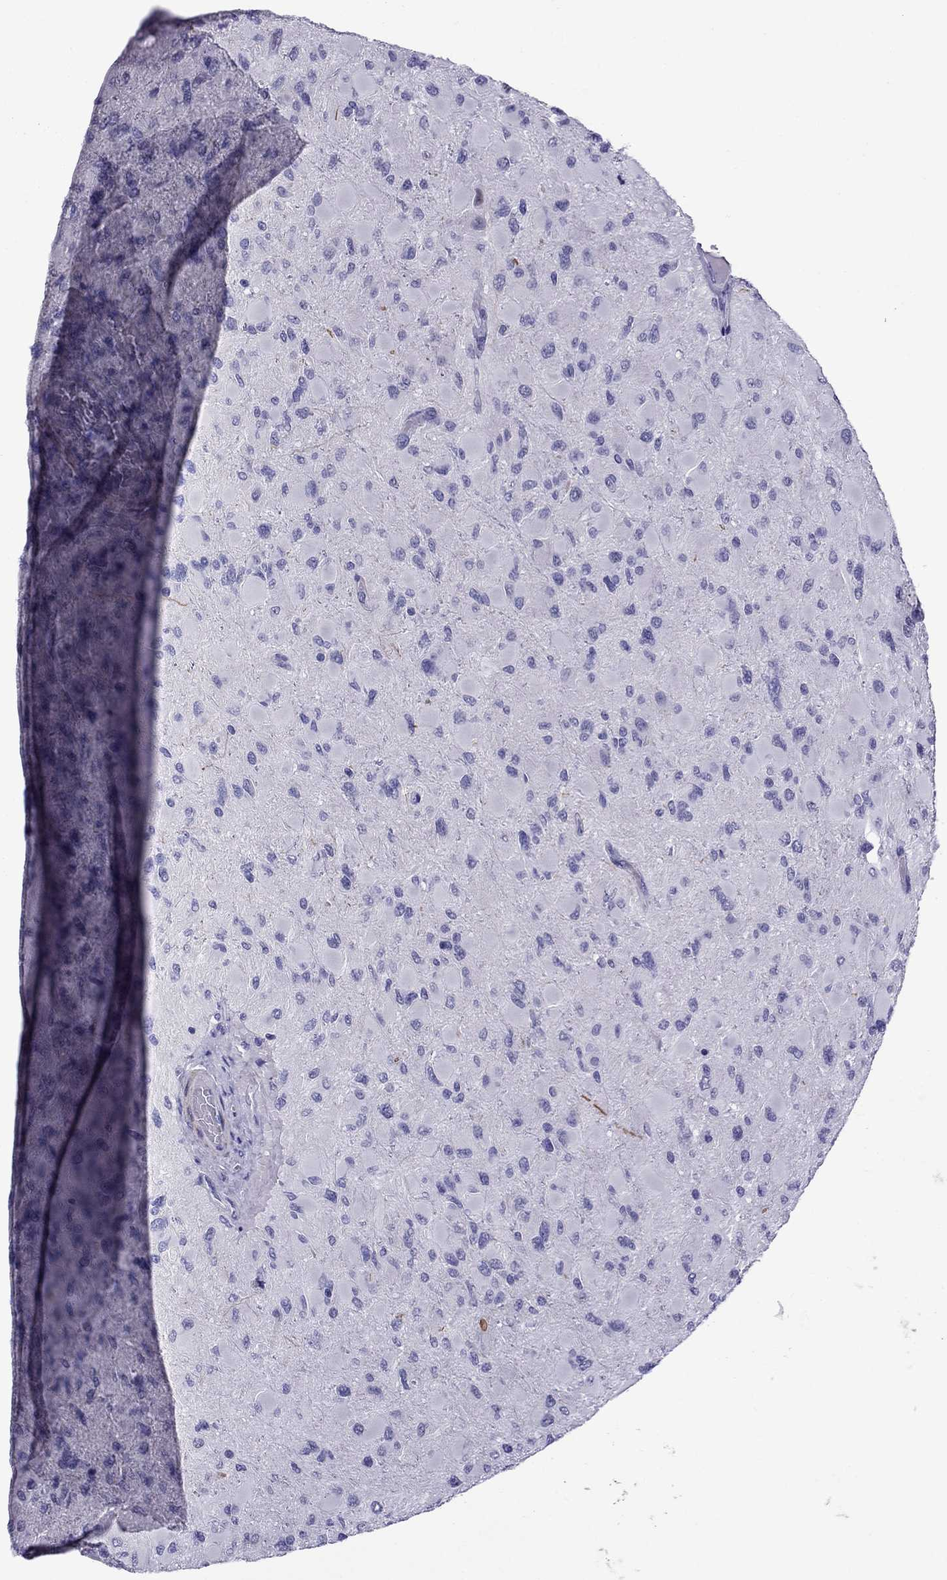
{"staining": {"intensity": "negative", "quantity": "none", "location": "none"}, "tissue": "glioma", "cell_type": "Tumor cells", "image_type": "cancer", "snomed": [{"axis": "morphology", "description": "Glioma, malignant, High grade"}, {"axis": "topography", "description": "Cerebral cortex"}], "caption": "Immunohistochemistry (IHC) micrograph of neoplastic tissue: human glioma stained with DAB reveals no significant protein positivity in tumor cells.", "gene": "CHRNA5", "patient": {"sex": "female", "age": 36}}